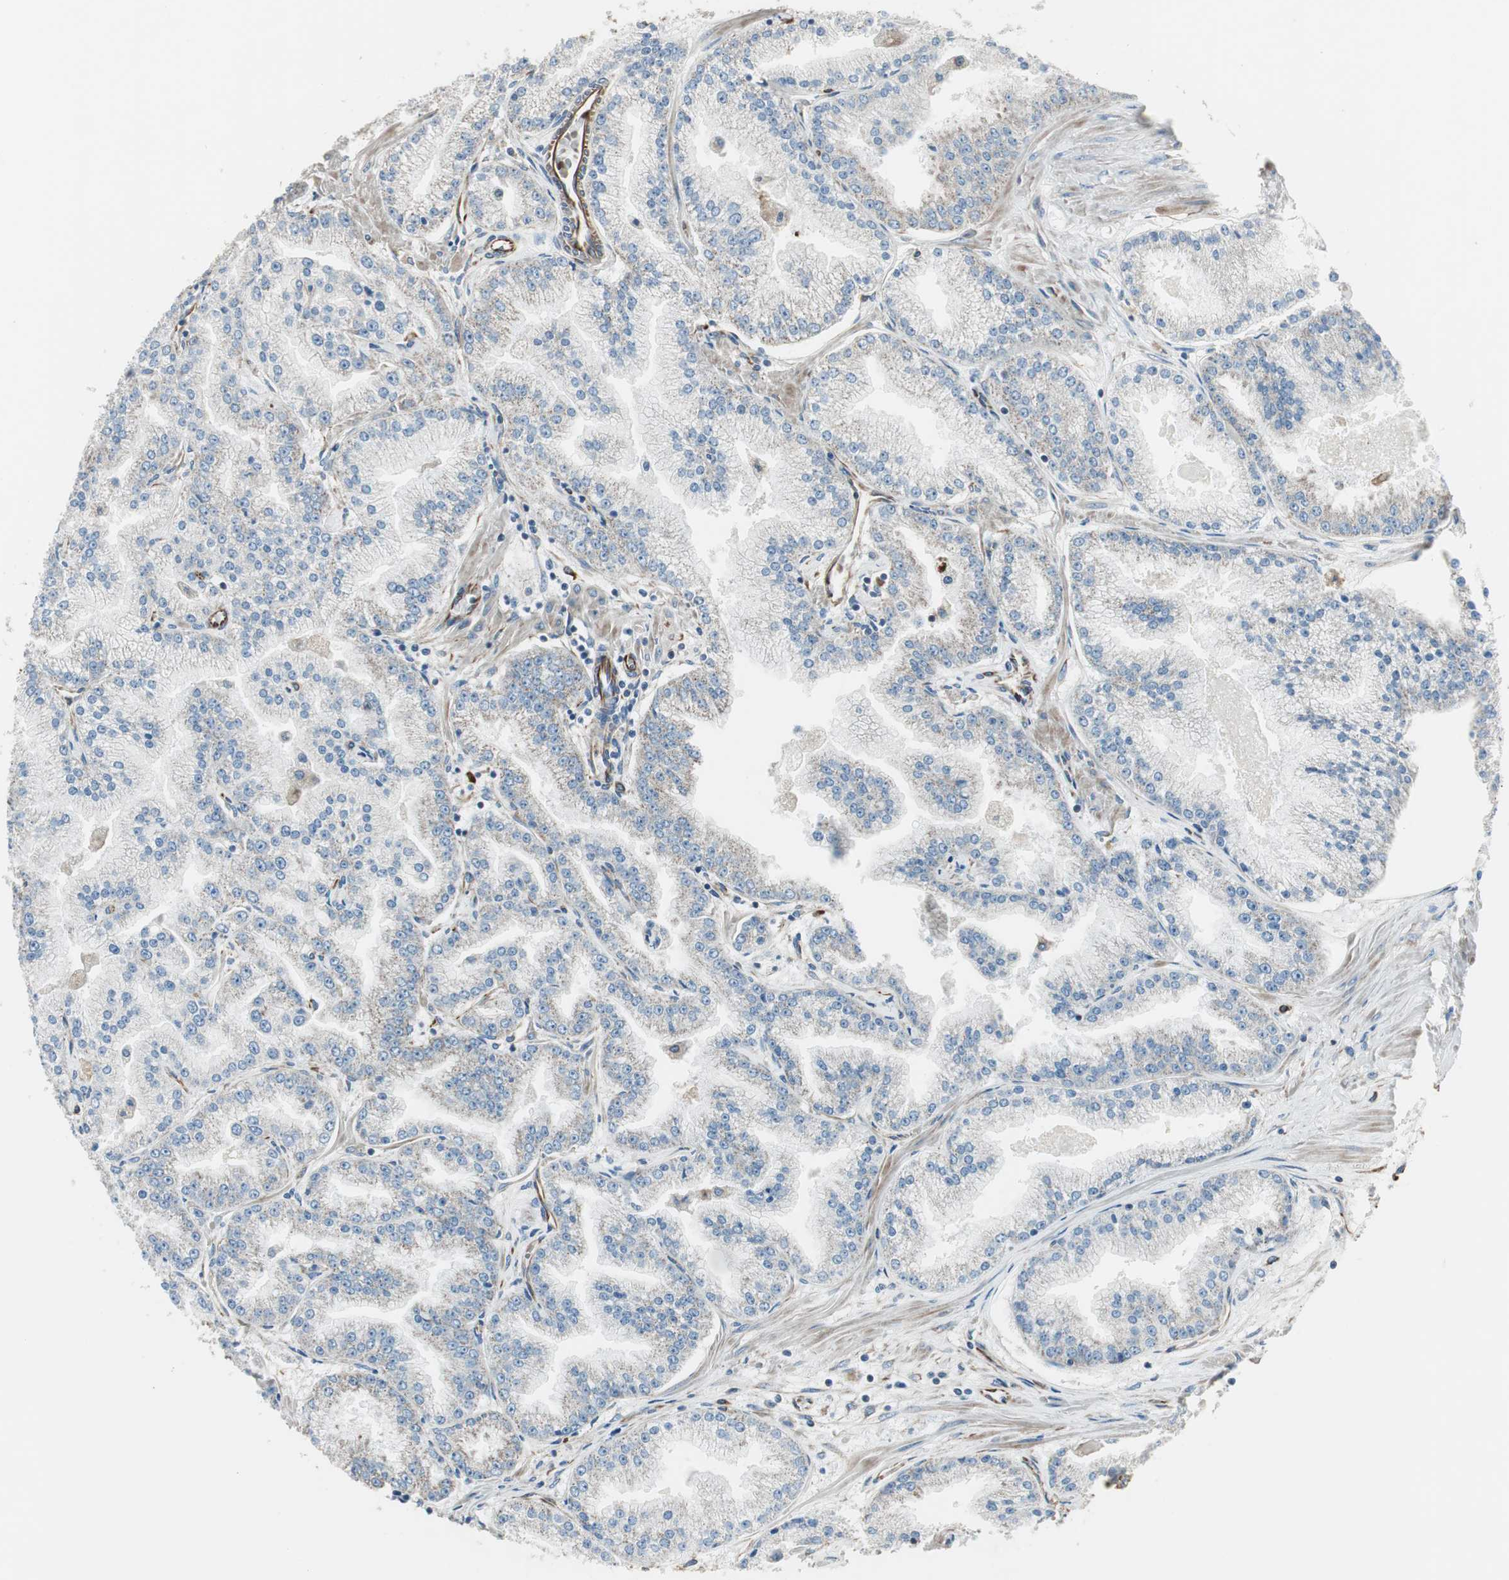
{"staining": {"intensity": "weak", "quantity": "<25%", "location": "cytoplasmic/membranous"}, "tissue": "prostate cancer", "cell_type": "Tumor cells", "image_type": "cancer", "snomed": [{"axis": "morphology", "description": "Adenocarcinoma, High grade"}, {"axis": "topography", "description": "Prostate"}], "caption": "The IHC histopathology image has no significant expression in tumor cells of high-grade adenocarcinoma (prostate) tissue. (DAB immunohistochemistry with hematoxylin counter stain).", "gene": "SRCIN1", "patient": {"sex": "male", "age": 61}}